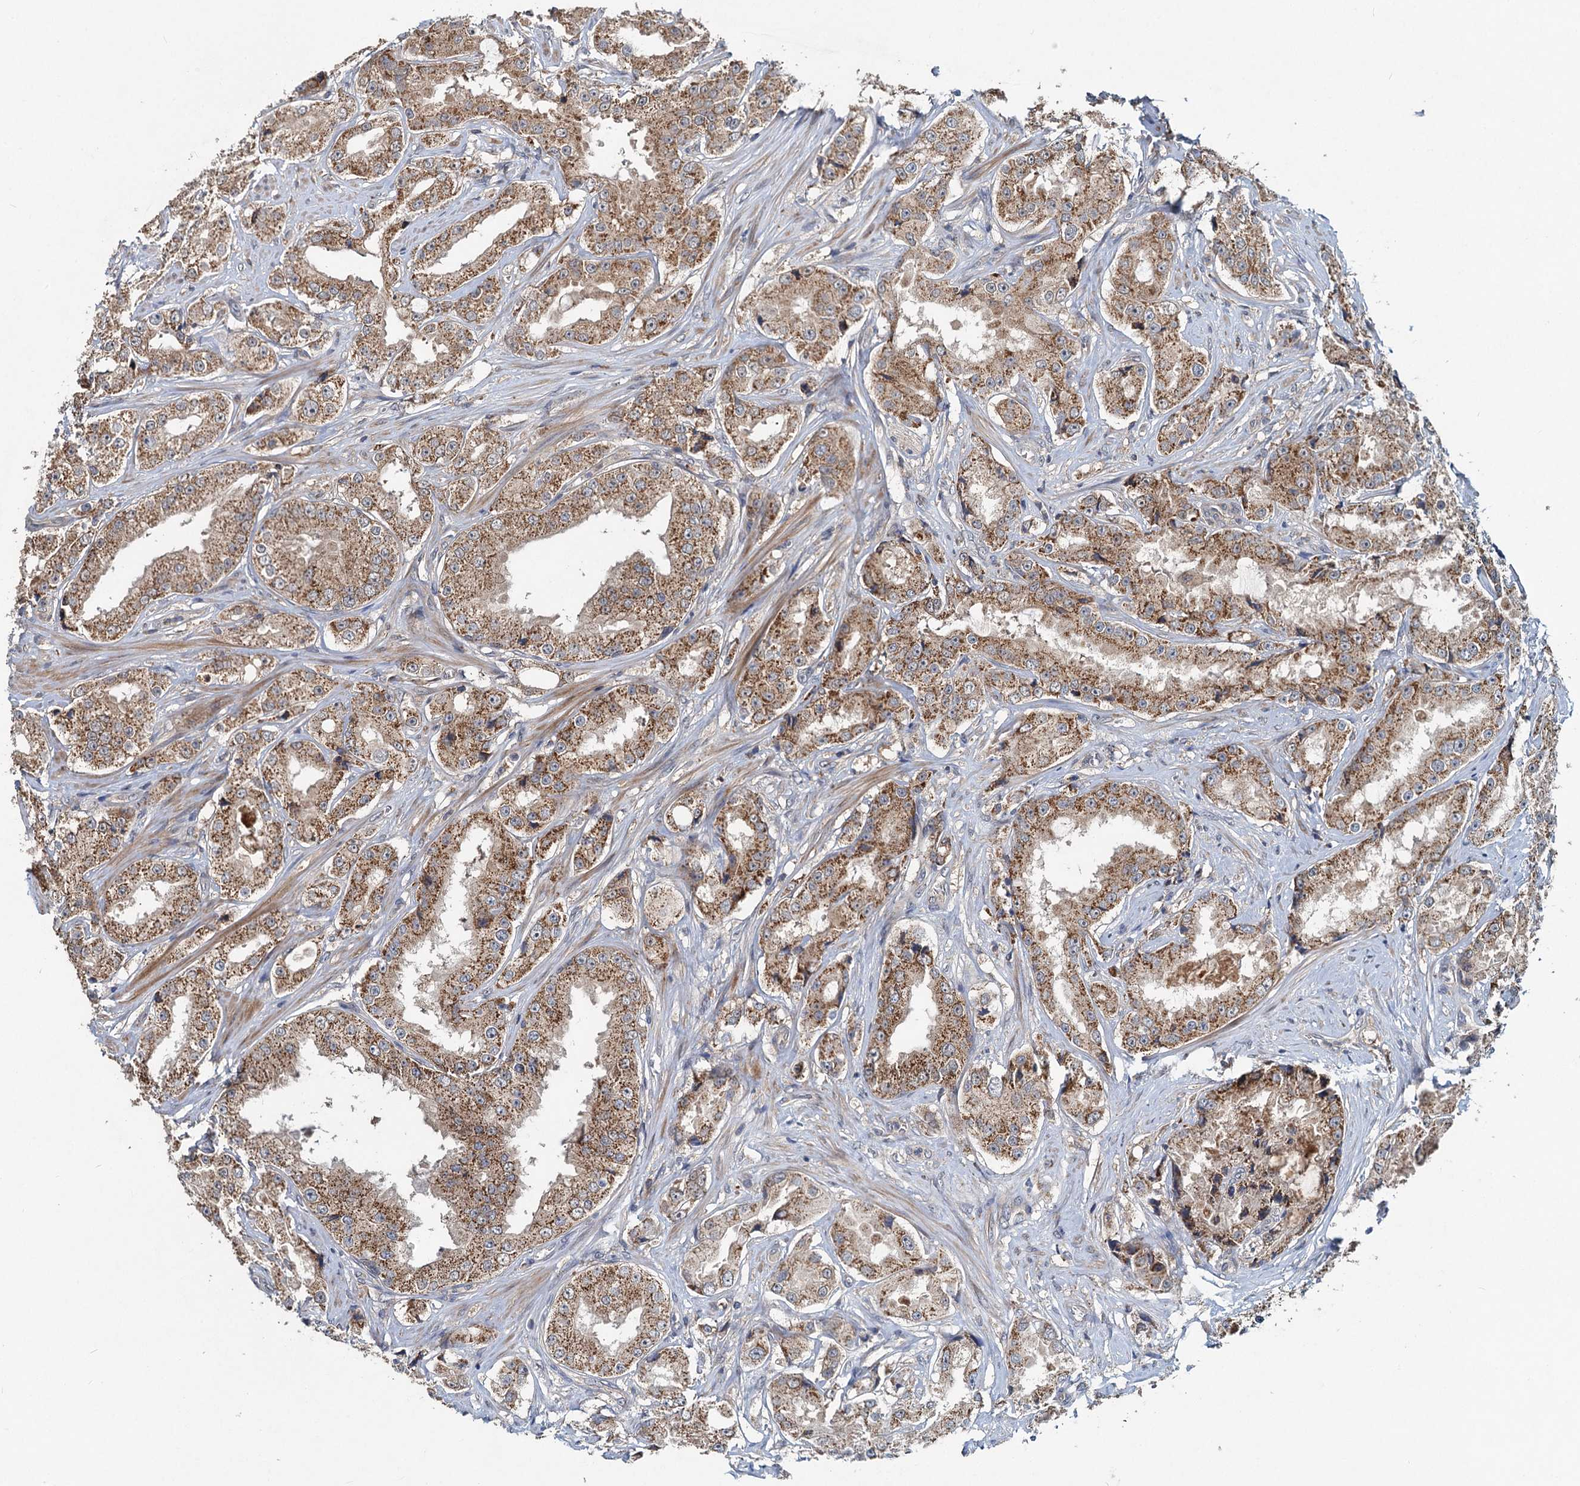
{"staining": {"intensity": "moderate", "quantity": ">75%", "location": "cytoplasmic/membranous"}, "tissue": "prostate cancer", "cell_type": "Tumor cells", "image_type": "cancer", "snomed": [{"axis": "morphology", "description": "Adenocarcinoma, High grade"}, {"axis": "topography", "description": "Prostate"}], "caption": "A brown stain shows moderate cytoplasmic/membranous expression of a protein in human prostate adenocarcinoma (high-grade) tumor cells.", "gene": "OTUB1", "patient": {"sex": "male", "age": 73}}